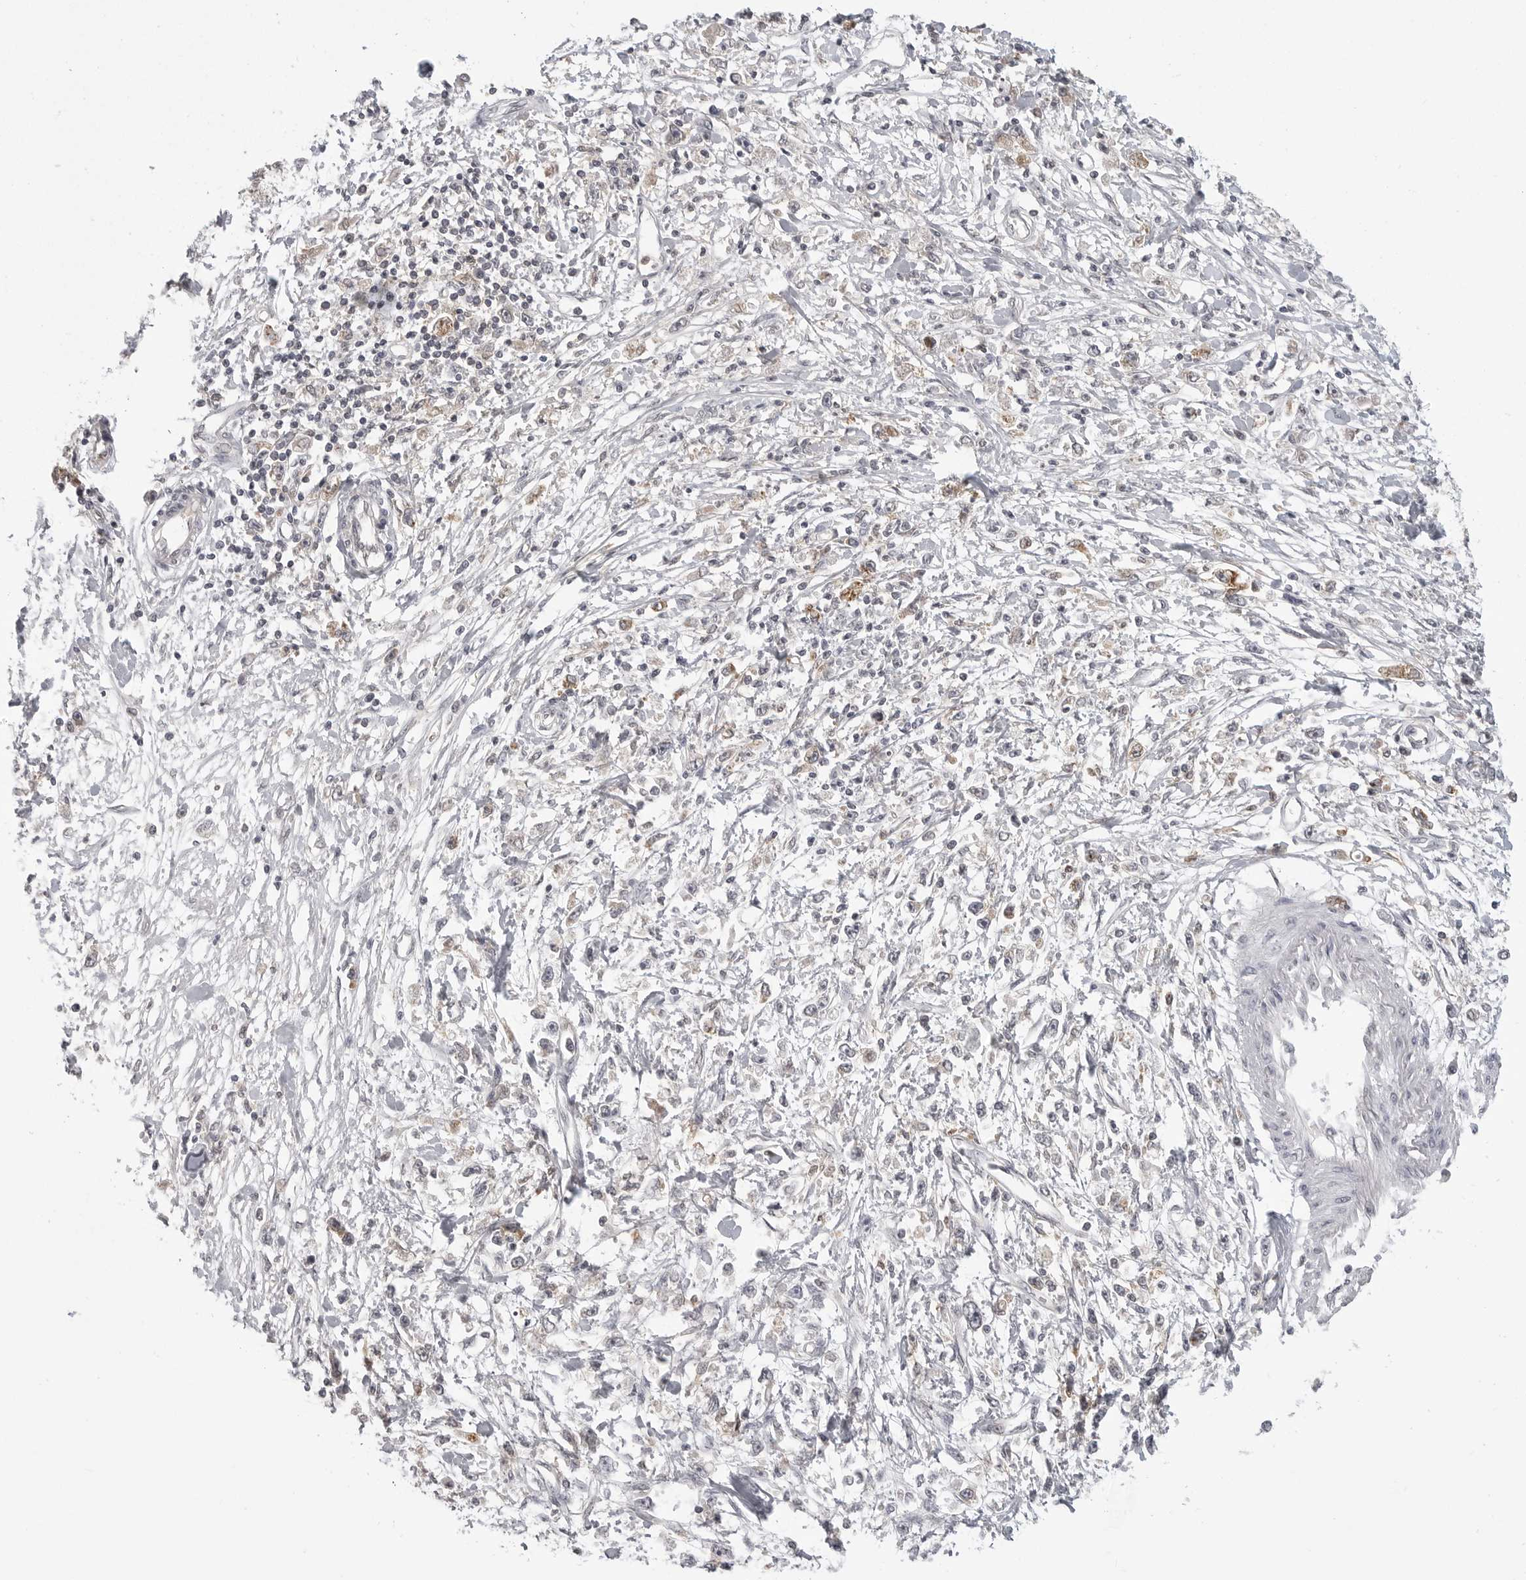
{"staining": {"intensity": "weak", "quantity": "<25%", "location": "cytoplasmic/membranous"}, "tissue": "stomach cancer", "cell_type": "Tumor cells", "image_type": "cancer", "snomed": [{"axis": "morphology", "description": "Adenocarcinoma, NOS"}, {"axis": "topography", "description": "Stomach"}], "caption": "An image of stomach adenocarcinoma stained for a protein reveals no brown staining in tumor cells.", "gene": "IFNGR1", "patient": {"sex": "female", "age": 59}}